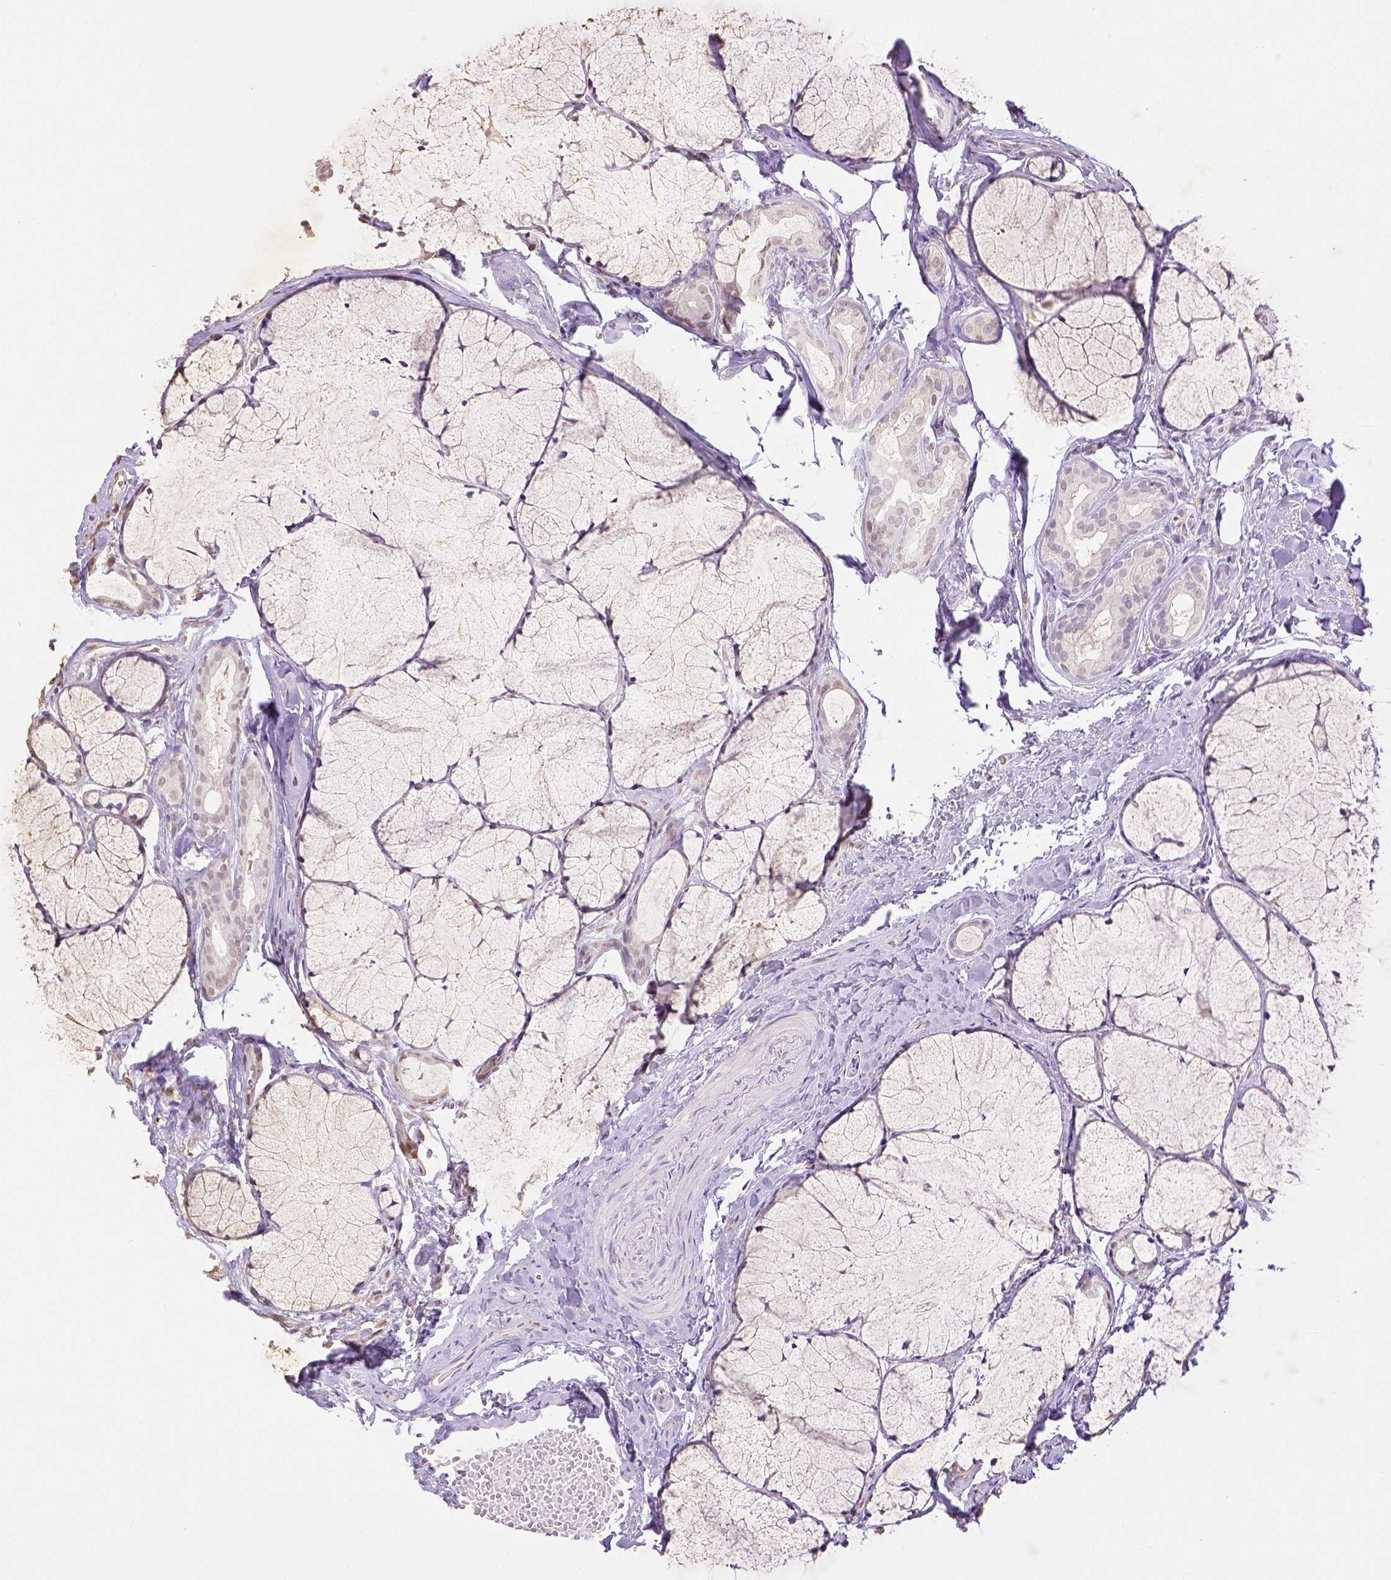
{"staining": {"intensity": "negative", "quantity": "none", "location": "none"}, "tissue": "head and neck cancer", "cell_type": "Tumor cells", "image_type": "cancer", "snomed": [{"axis": "morphology", "description": "Adenocarcinoma, NOS"}, {"axis": "topography", "description": "Head-Neck"}], "caption": "This image is of head and neck cancer stained with IHC to label a protein in brown with the nuclei are counter-stained blue. There is no positivity in tumor cells.", "gene": "THY1", "patient": {"sex": "male", "age": 66}}